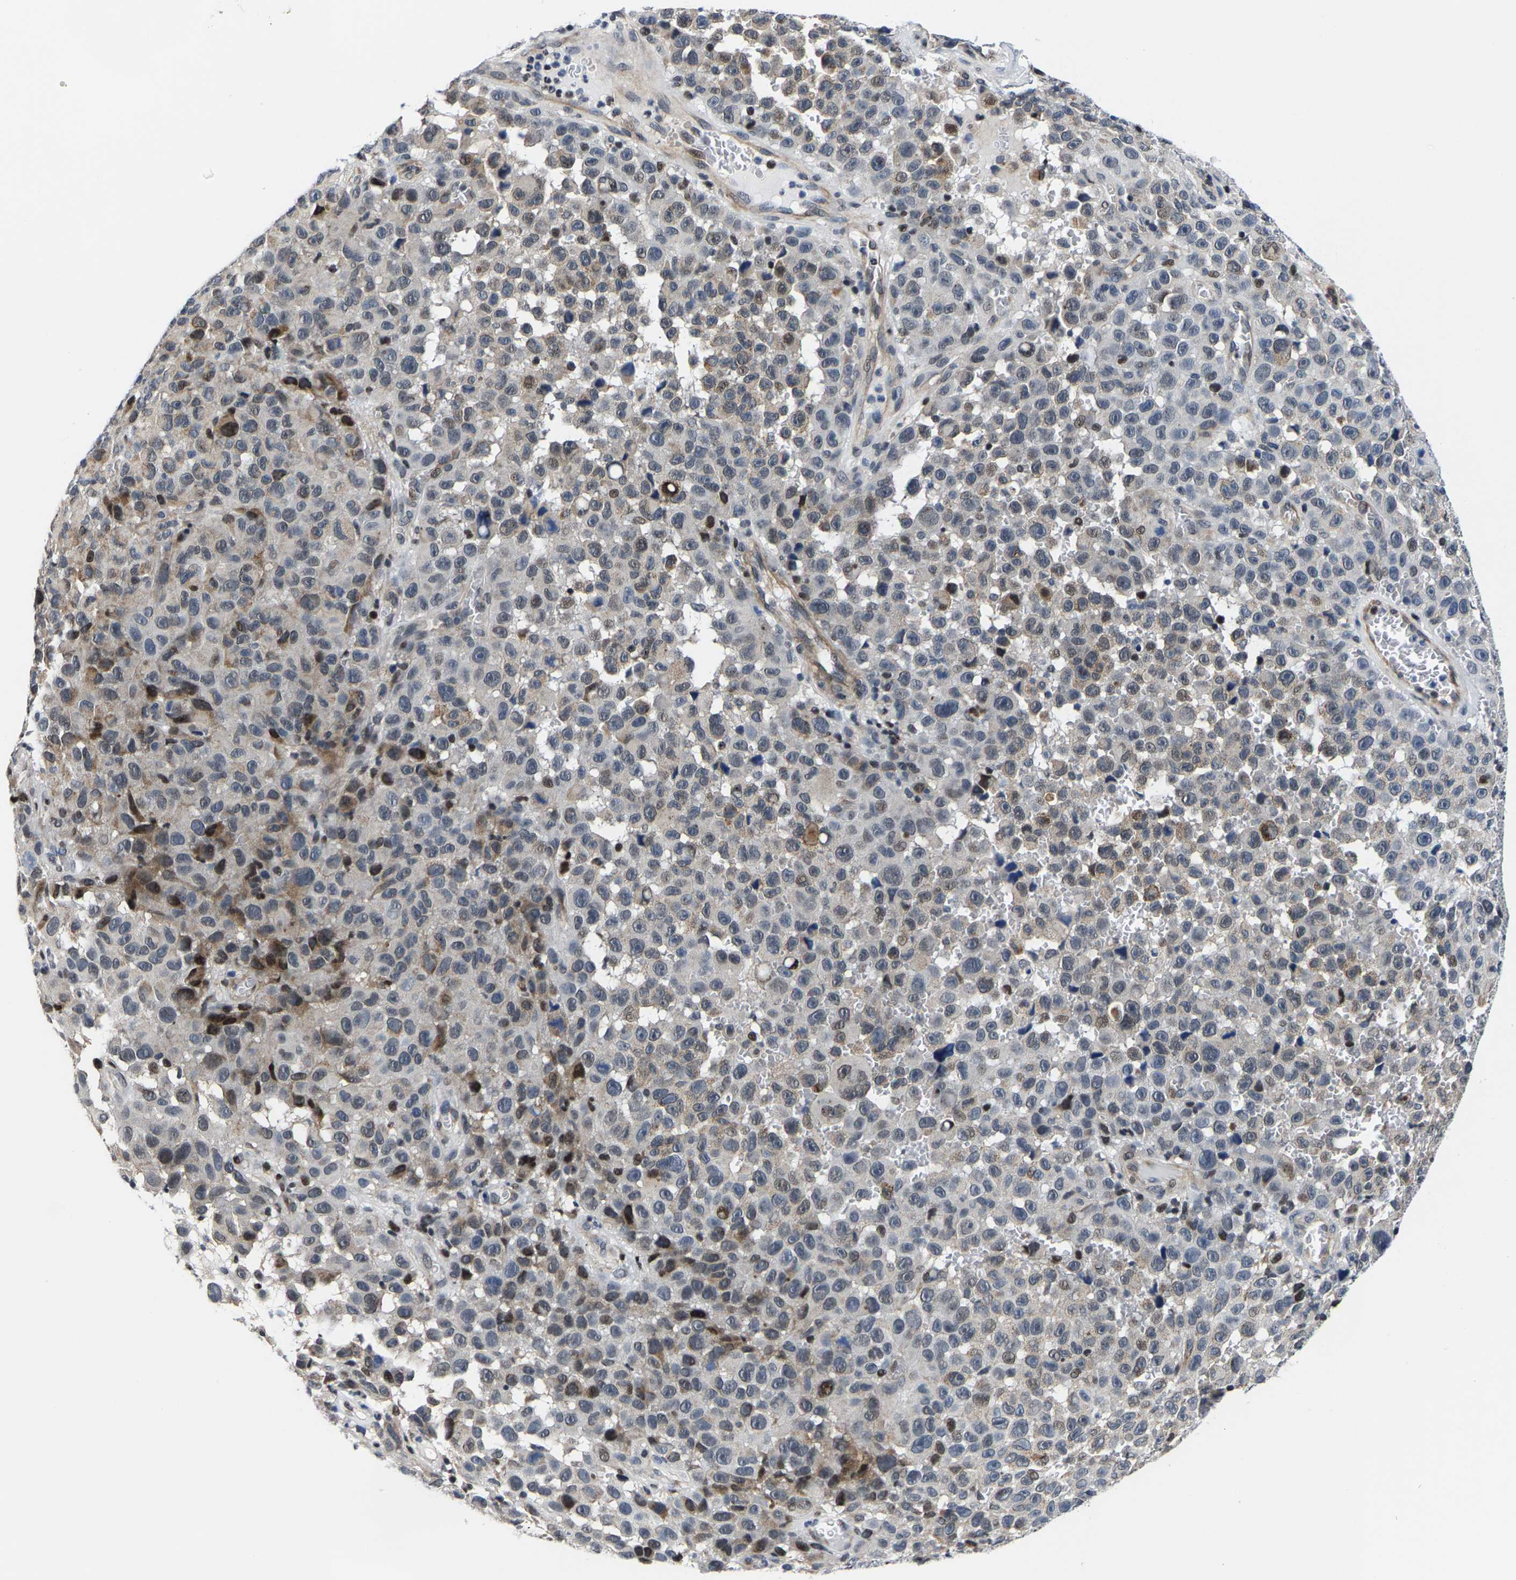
{"staining": {"intensity": "weak", "quantity": "<25%", "location": "cytoplasmic/membranous"}, "tissue": "melanoma", "cell_type": "Tumor cells", "image_type": "cancer", "snomed": [{"axis": "morphology", "description": "Malignant melanoma, NOS"}, {"axis": "topography", "description": "Skin"}], "caption": "IHC image of melanoma stained for a protein (brown), which shows no expression in tumor cells.", "gene": "GTPBP10", "patient": {"sex": "female", "age": 82}}